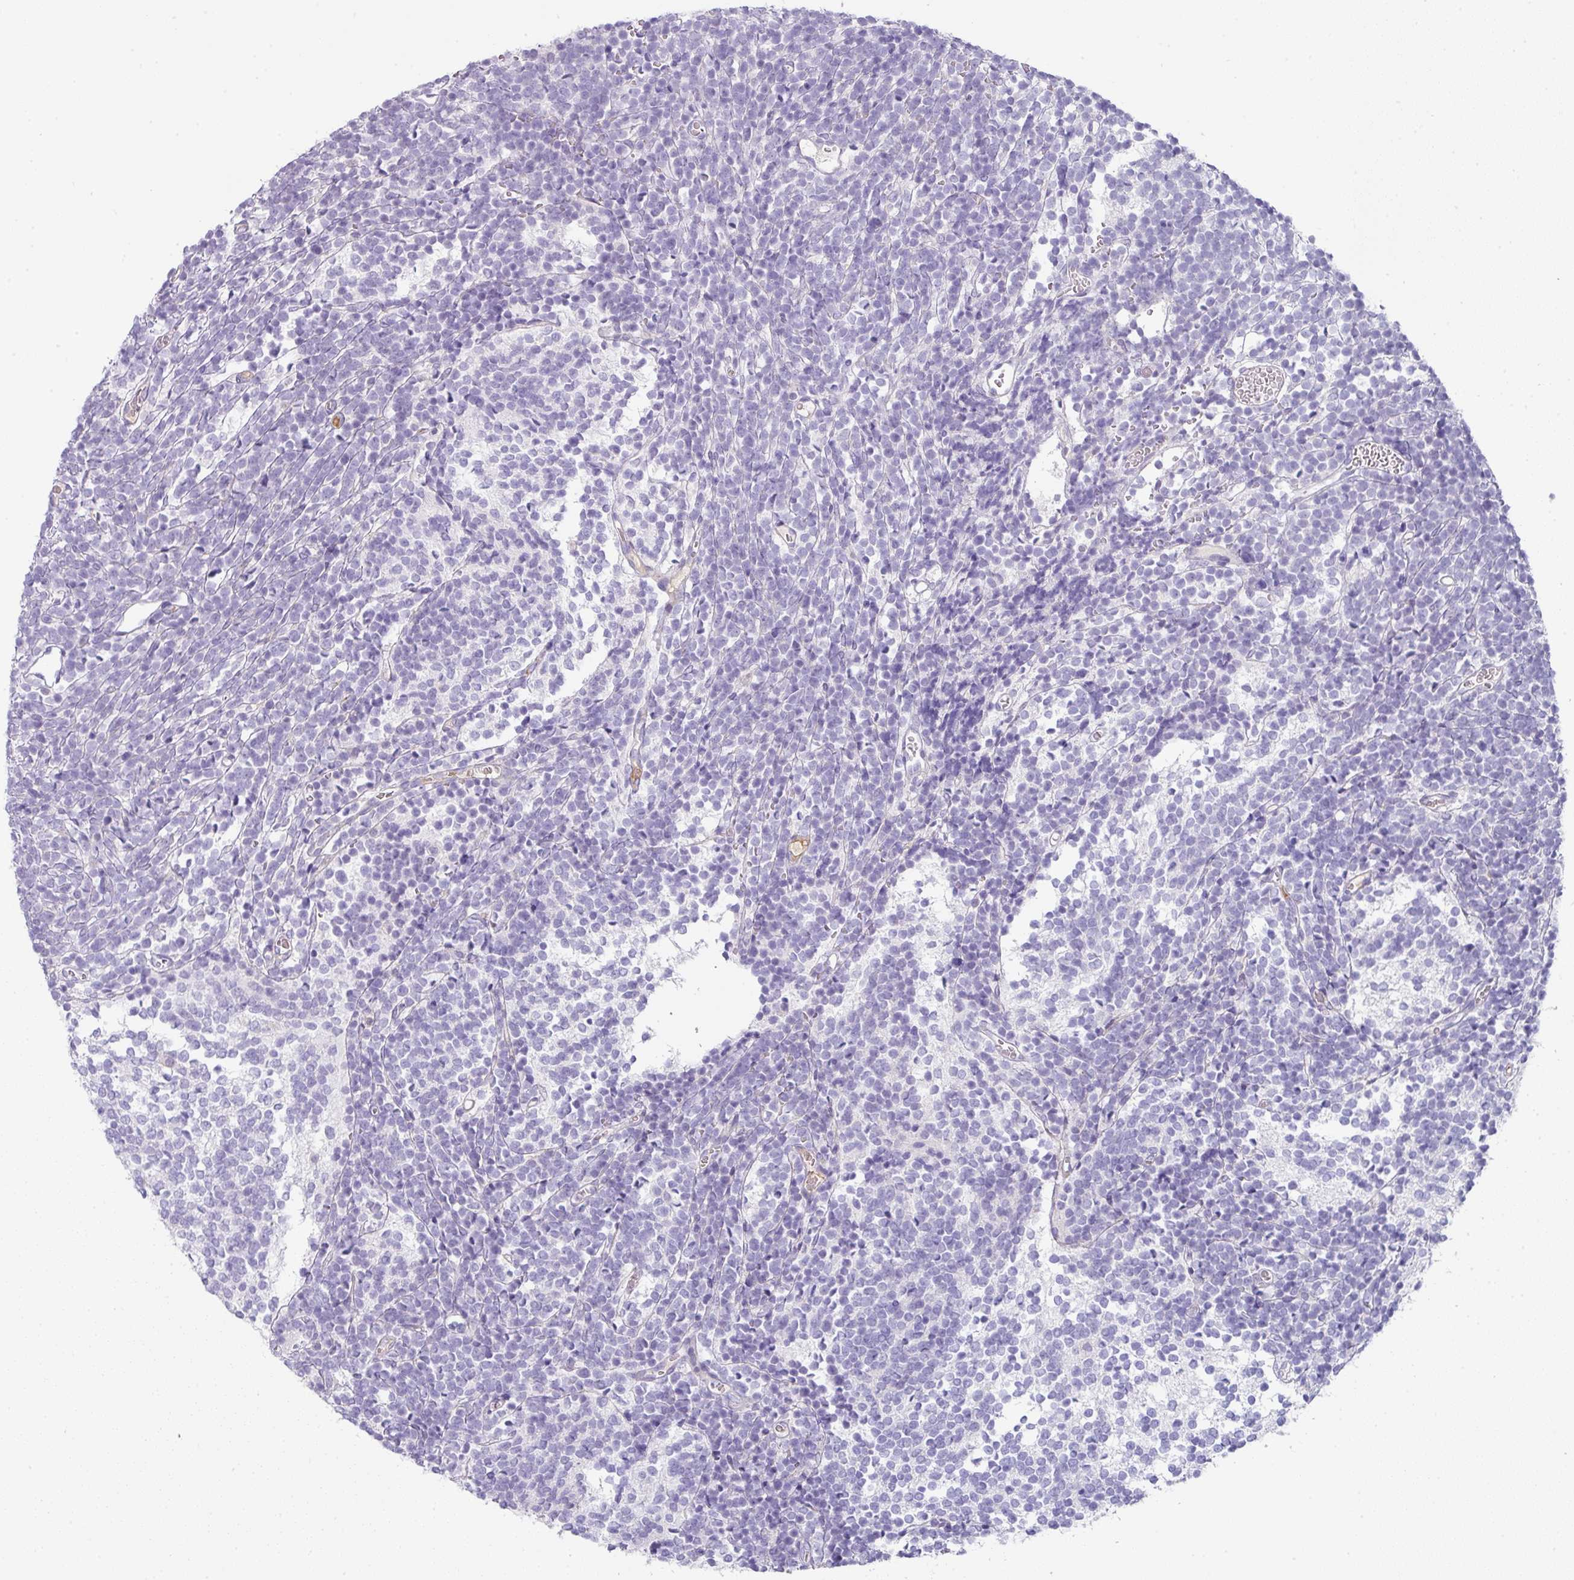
{"staining": {"intensity": "negative", "quantity": "none", "location": "none"}, "tissue": "glioma", "cell_type": "Tumor cells", "image_type": "cancer", "snomed": [{"axis": "morphology", "description": "Glioma, malignant, Low grade"}, {"axis": "topography", "description": "Brain"}], "caption": "The histopathology image displays no significant staining in tumor cells of low-grade glioma (malignant).", "gene": "OR52N1", "patient": {"sex": "female", "age": 1}}